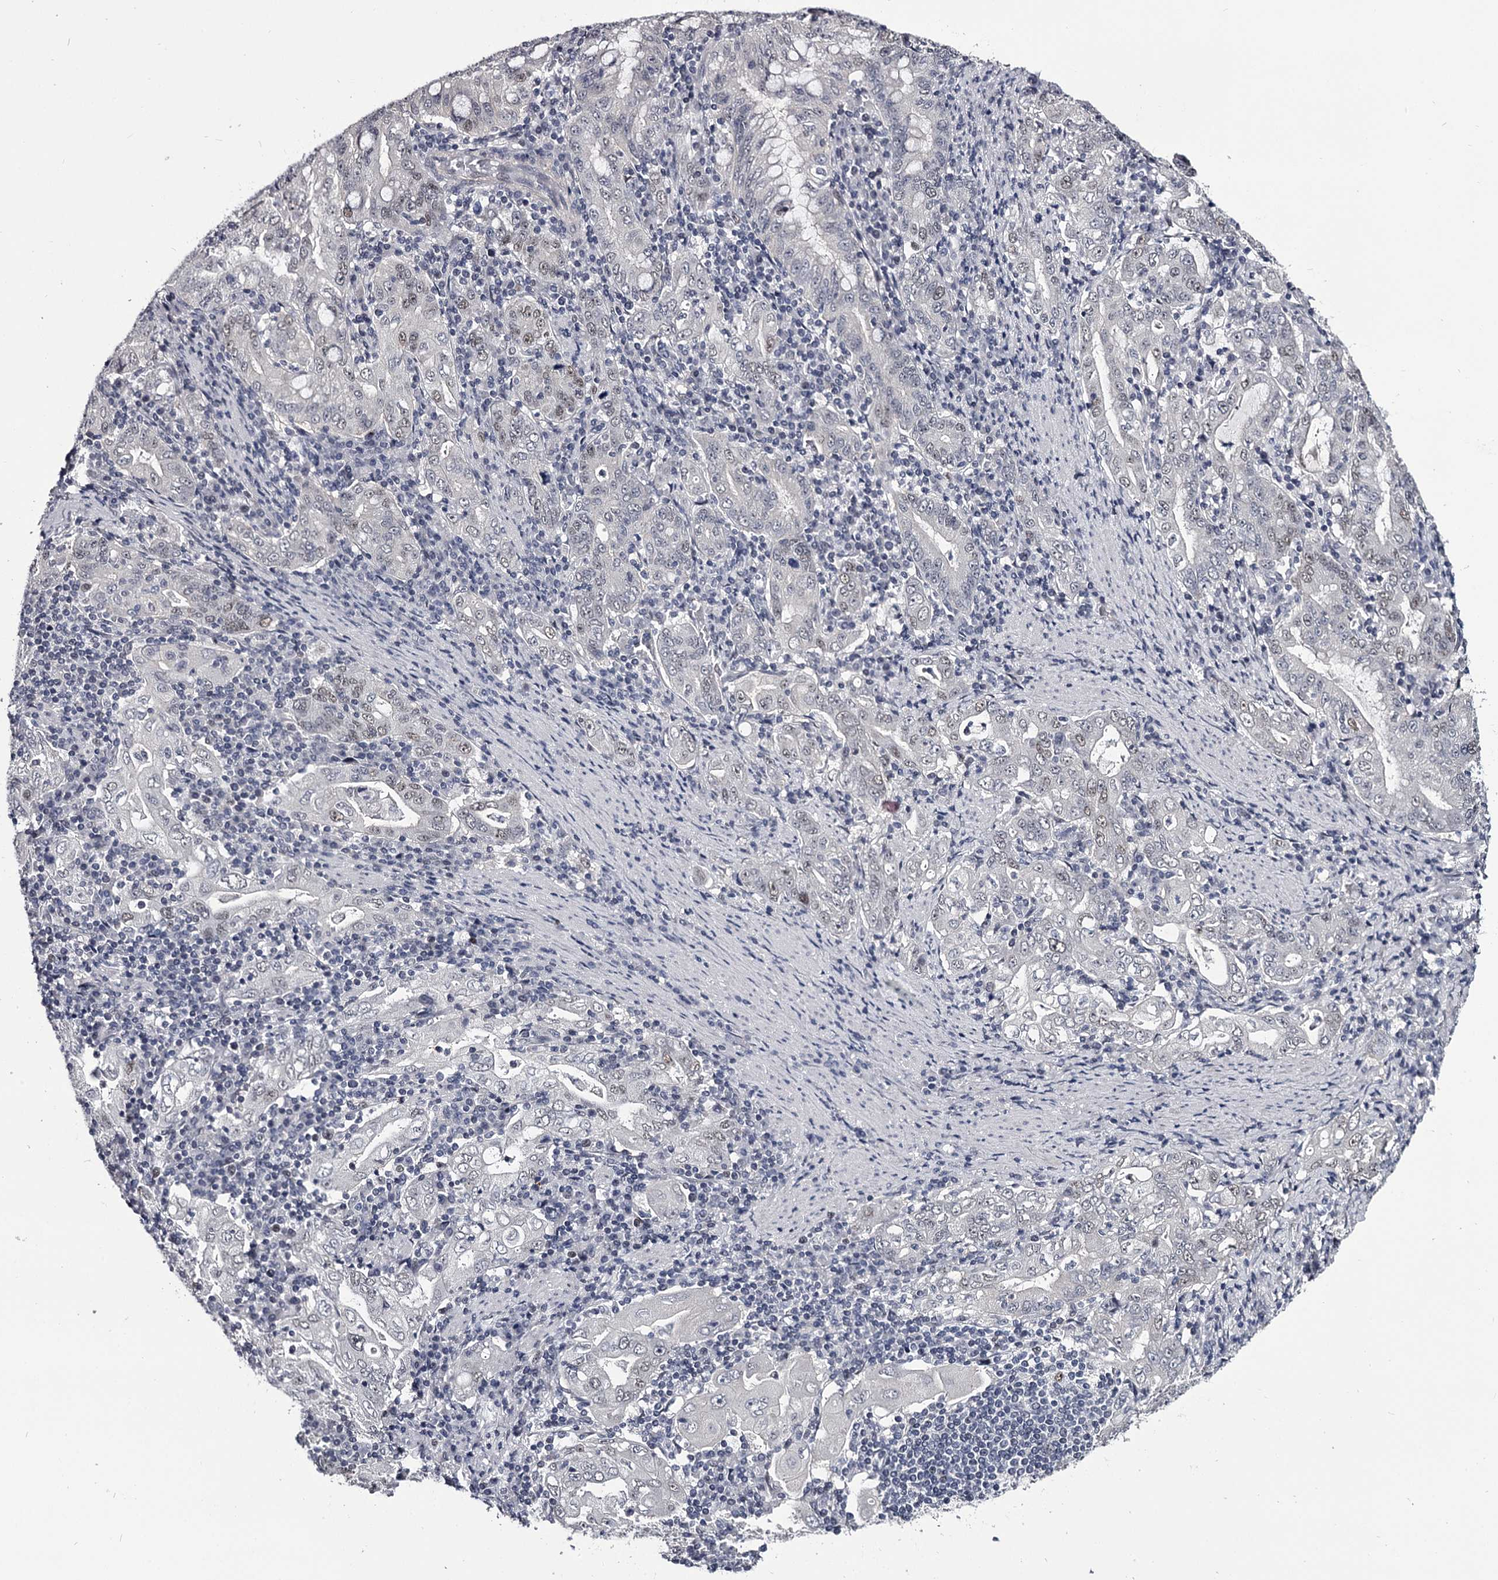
{"staining": {"intensity": "weak", "quantity": "<25%", "location": "nuclear"}, "tissue": "stomach cancer", "cell_type": "Tumor cells", "image_type": "cancer", "snomed": [{"axis": "morphology", "description": "Normal tissue, NOS"}, {"axis": "morphology", "description": "Adenocarcinoma, NOS"}, {"axis": "topography", "description": "Esophagus"}, {"axis": "topography", "description": "Stomach, upper"}, {"axis": "topography", "description": "Peripheral nerve tissue"}], "caption": "A high-resolution histopathology image shows IHC staining of adenocarcinoma (stomach), which displays no significant staining in tumor cells. (Immunohistochemistry, brightfield microscopy, high magnification).", "gene": "OVOL2", "patient": {"sex": "male", "age": 62}}